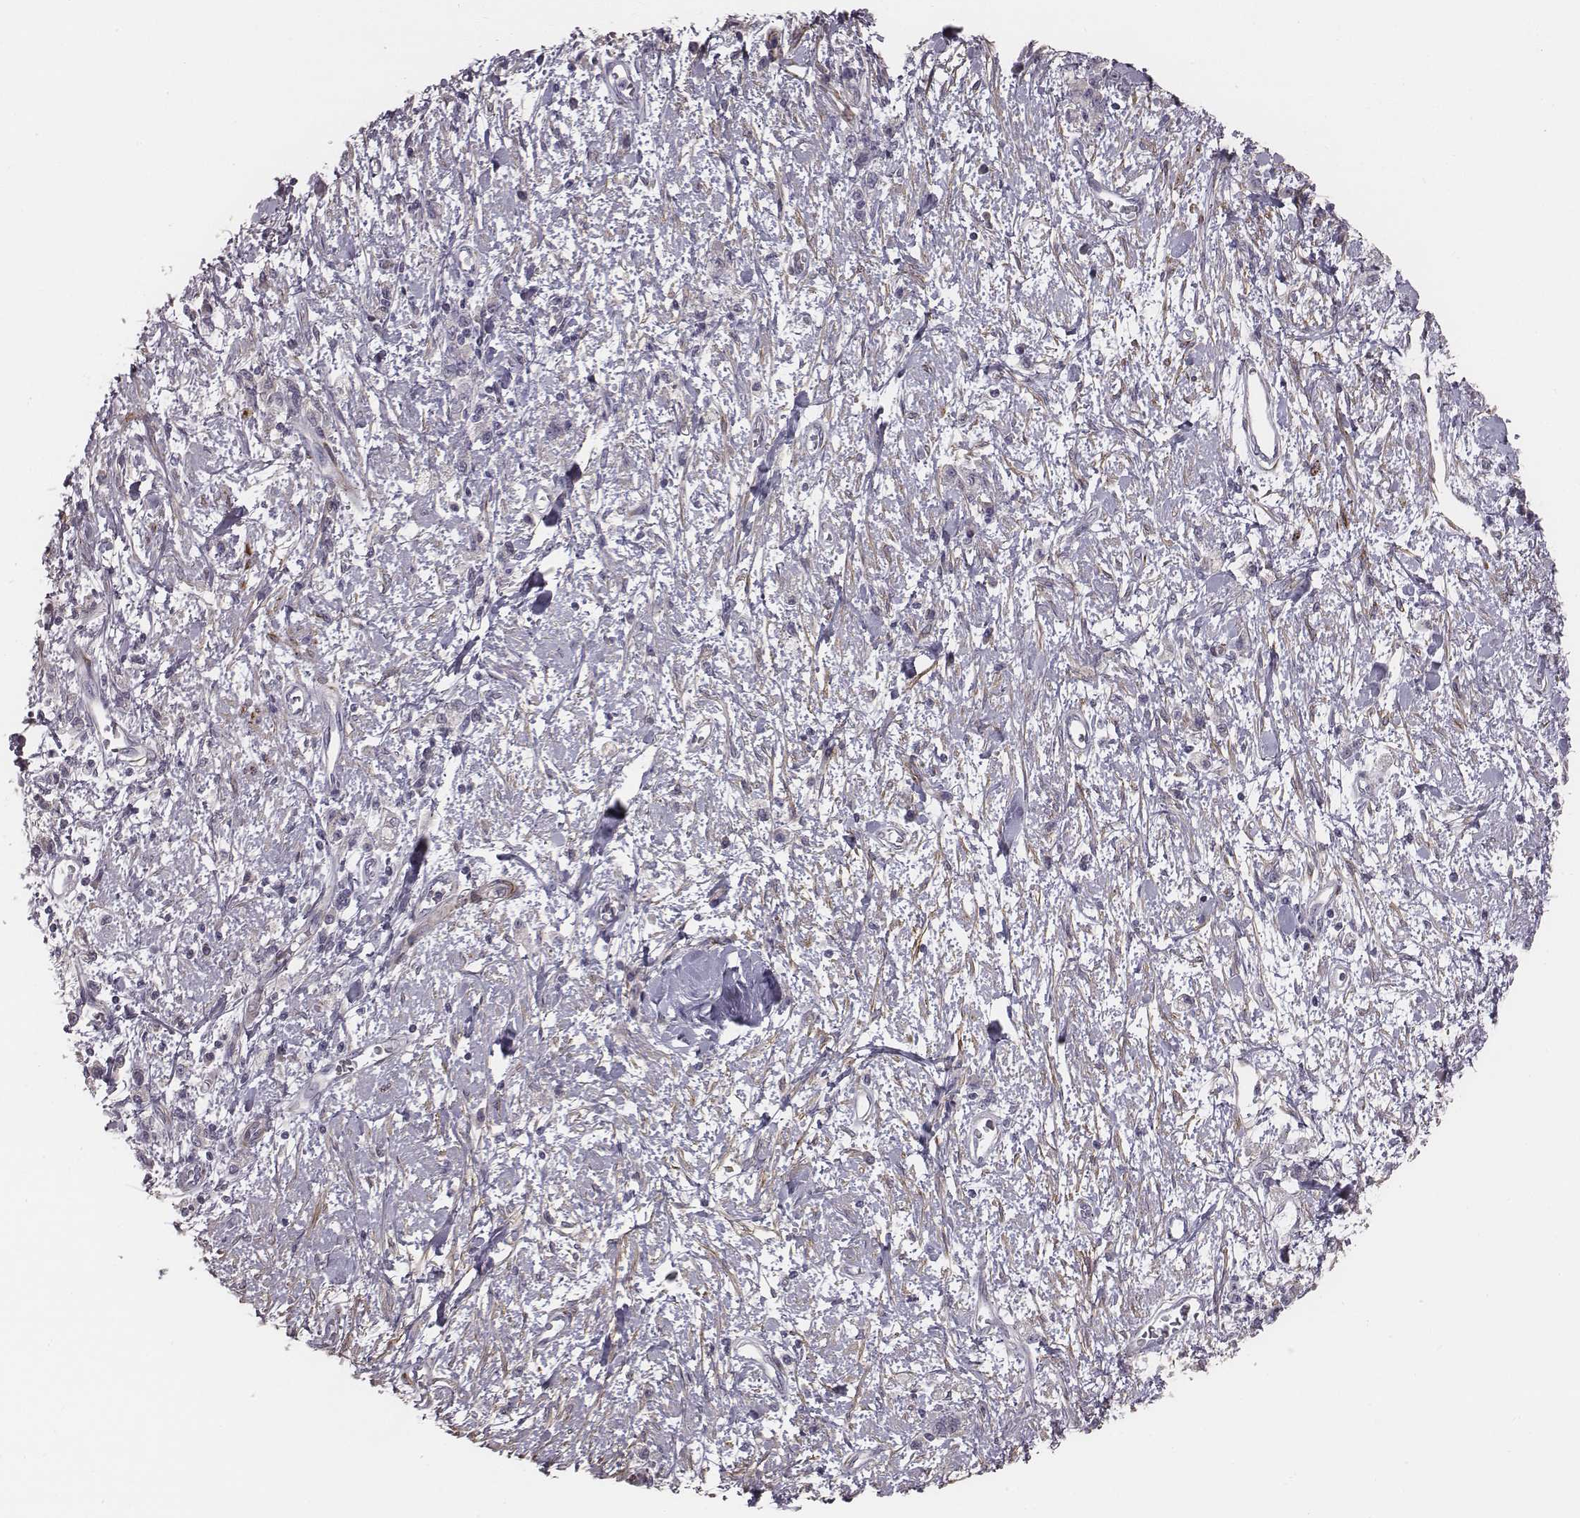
{"staining": {"intensity": "negative", "quantity": "none", "location": "none"}, "tissue": "stomach cancer", "cell_type": "Tumor cells", "image_type": "cancer", "snomed": [{"axis": "morphology", "description": "Adenocarcinoma, NOS"}, {"axis": "topography", "description": "Stomach"}], "caption": "Tumor cells are negative for brown protein staining in stomach adenocarcinoma. (DAB IHC visualized using brightfield microscopy, high magnification).", "gene": "PRKCZ", "patient": {"sex": "male", "age": 77}}